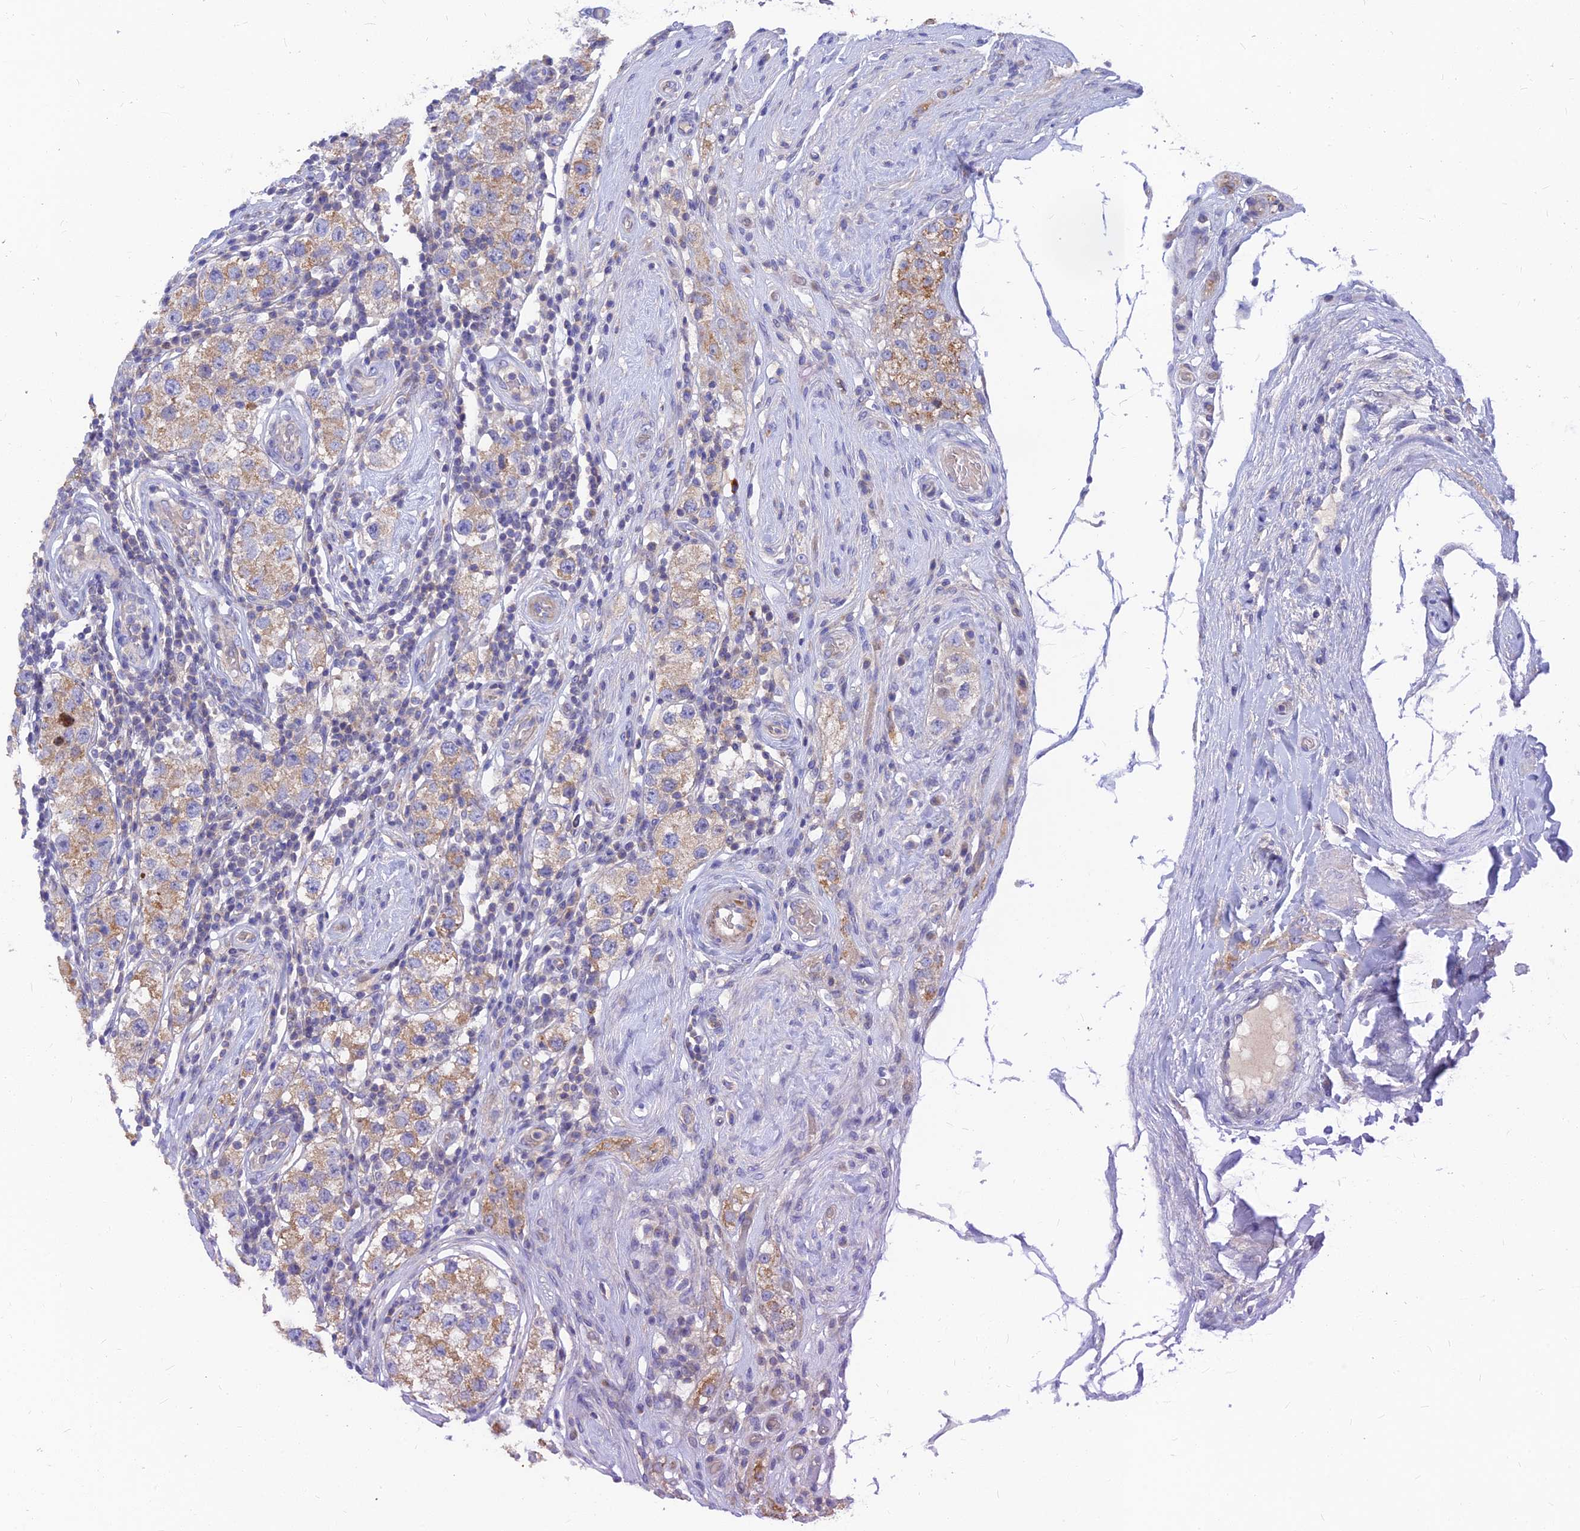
{"staining": {"intensity": "moderate", "quantity": ">75%", "location": "cytoplasmic/membranous"}, "tissue": "testis cancer", "cell_type": "Tumor cells", "image_type": "cancer", "snomed": [{"axis": "morphology", "description": "Seminoma, NOS"}, {"axis": "topography", "description": "Testis"}], "caption": "An immunohistochemistry (IHC) photomicrograph of tumor tissue is shown. Protein staining in brown labels moderate cytoplasmic/membranous positivity in seminoma (testis) within tumor cells.", "gene": "CACNA1B", "patient": {"sex": "male", "age": 34}}